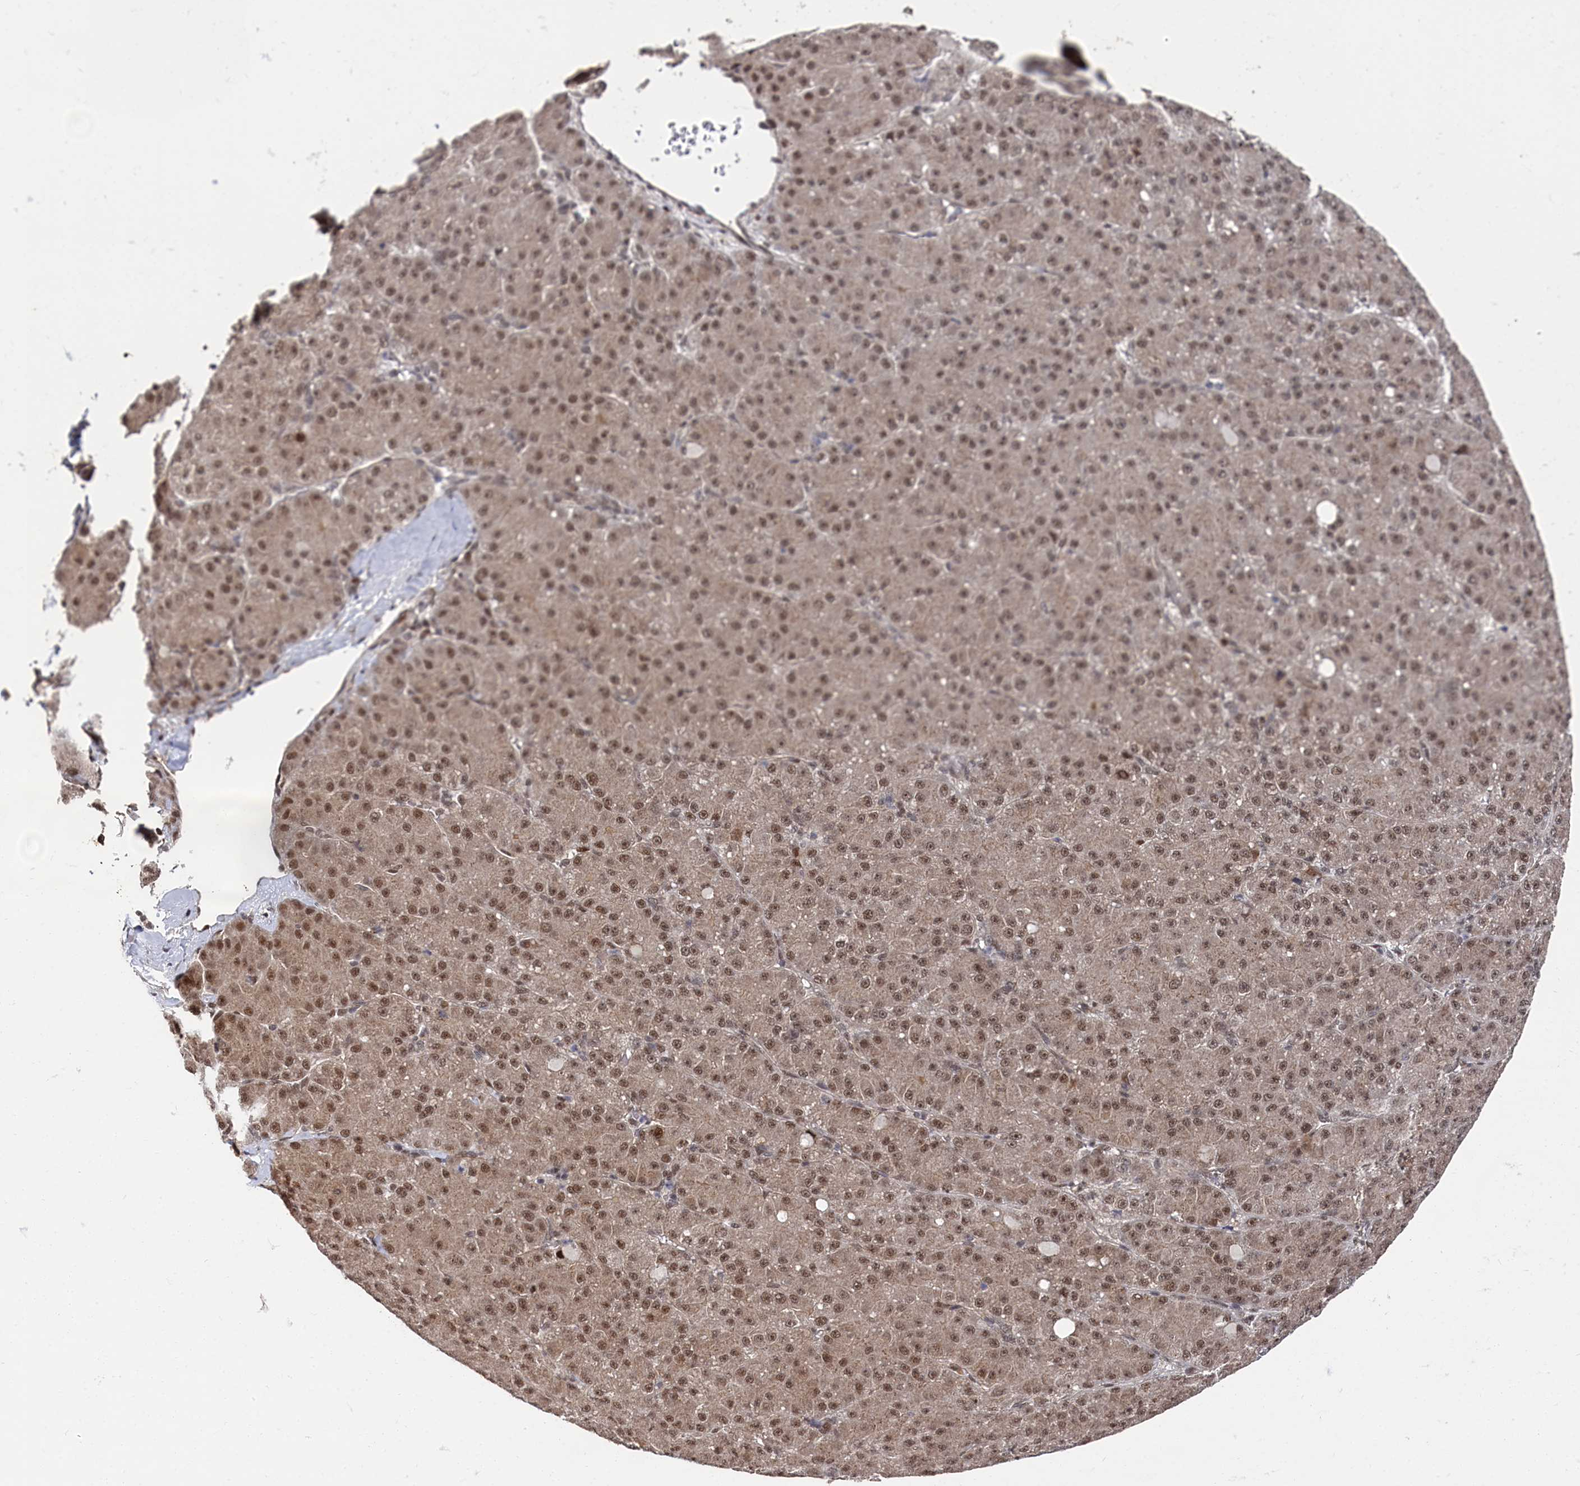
{"staining": {"intensity": "moderate", "quantity": ">75%", "location": "cytoplasmic/membranous,nuclear"}, "tissue": "liver cancer", "cell_type": "Tumor cells", "image_type": "cancer", "snomed": [{"axis": "morphology", "description": "Carcinoma, Hepatocellular, NOS"}, {"axis": "topography", "description": "Liver"}], "caption": "Protein staining exhibits moderate cytoplasmic/membranous and nuclear positivity in approximately >75% of tumor cells in hepatocellular carcinoma (liver).", "gene": "BUB3", "patient": {"sex": "male", "age": 67}}